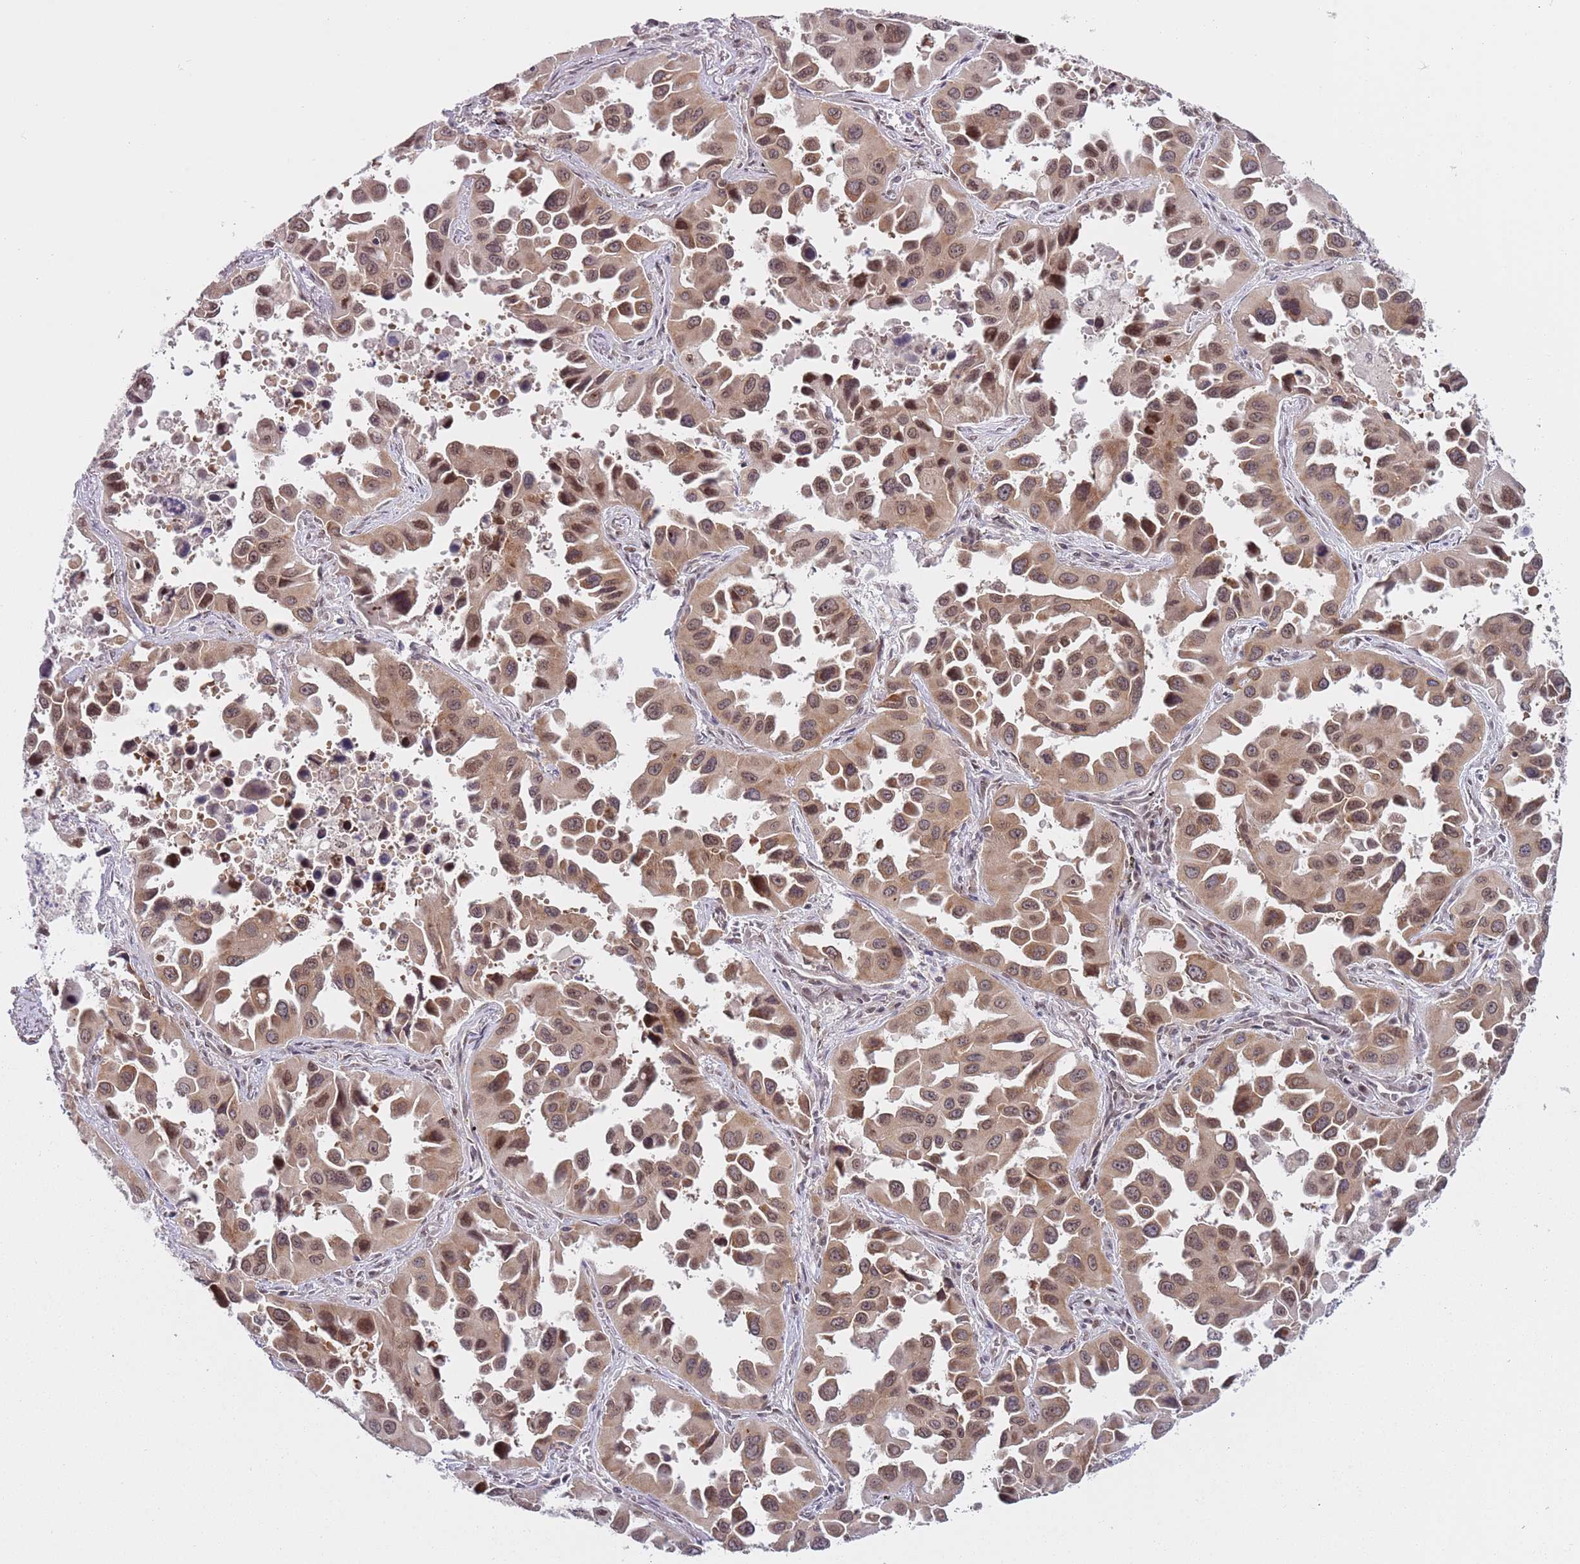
{"staining": {"intensity": "moderate", "quantity": ">75%", "location": "cytoplasmic/membranous,nuclear"}, "tissue": "lung cancer", "cell_type": "Tumor cells", "image_type": "cancer", "snomed": [{"axis": "morphology", "description": "Adenocarcinoma, NOS"}, {"axis": "topography", "description": "Lung"}], "caption": "Protein analysis of lung cancer (adenocarcinoma) tissue demonstrates moderate cytoplasmic/membranous and nuclear positivity in approximately >75% of tumor cells.", "gene": "SLC25A32", "patient": {"sex": "male", "age": 66}}